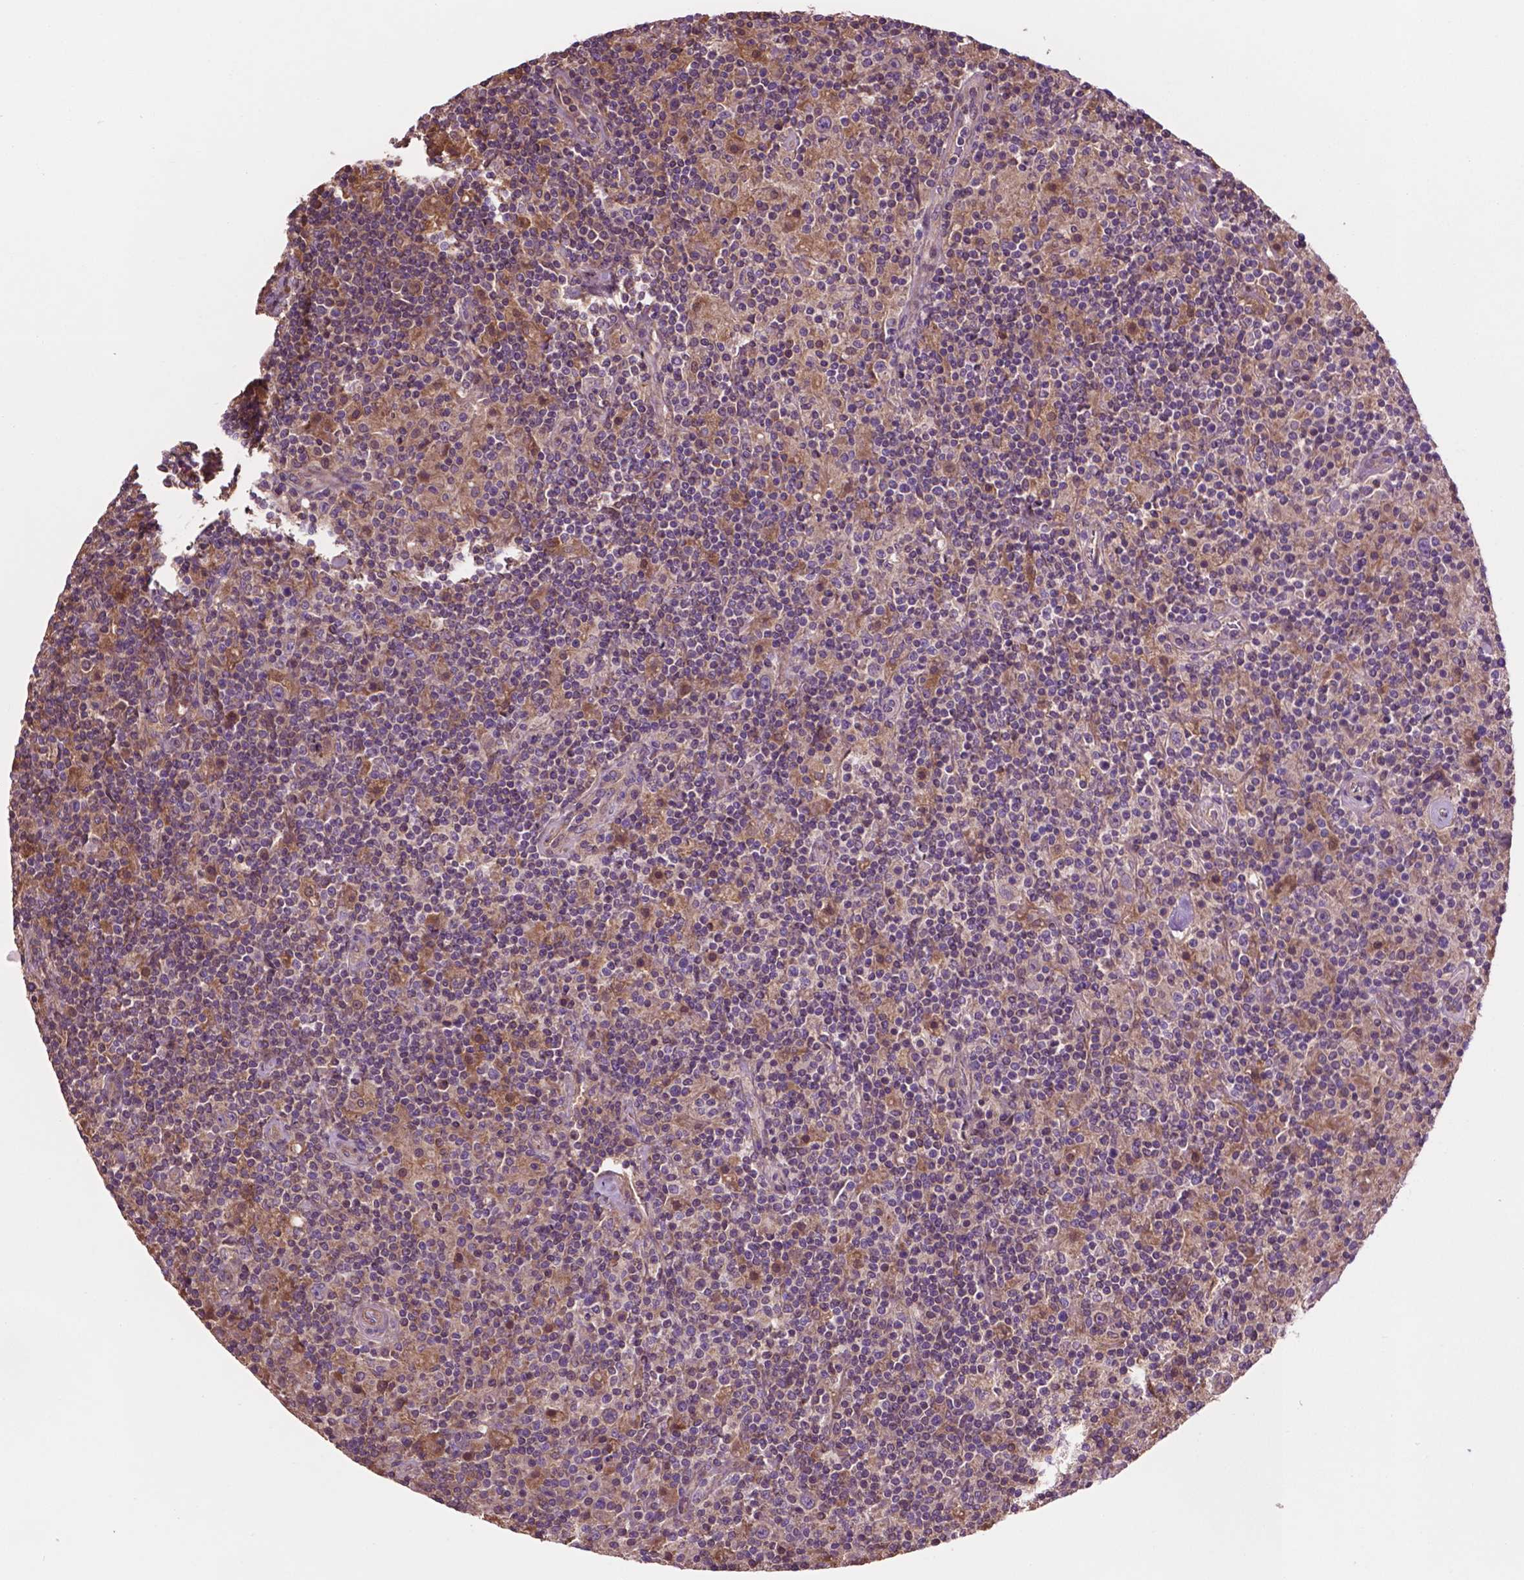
{"staining": {"intensity": "negative", "quantity": "none", "location": "none"}, "tissue": "lymphoma", "cell_type": "Tumor cells", "image_type": "cancer", "snomed": [{"axis": "morphology", "description": "Hodgkin's disease, NOS"}, {"axis": "topography", "description": "Lymph node"}], "caption": "High magnification brightfield microscopy of Hodgkin's disease stained with DAB (brown) and counterstained with hematoxylin (blue): tumor cells show no significant expression. (DAB IHC with hematoxylin counter stain).", "gene": "GJA9", "patient": {"sex": "male", "age": 70}}